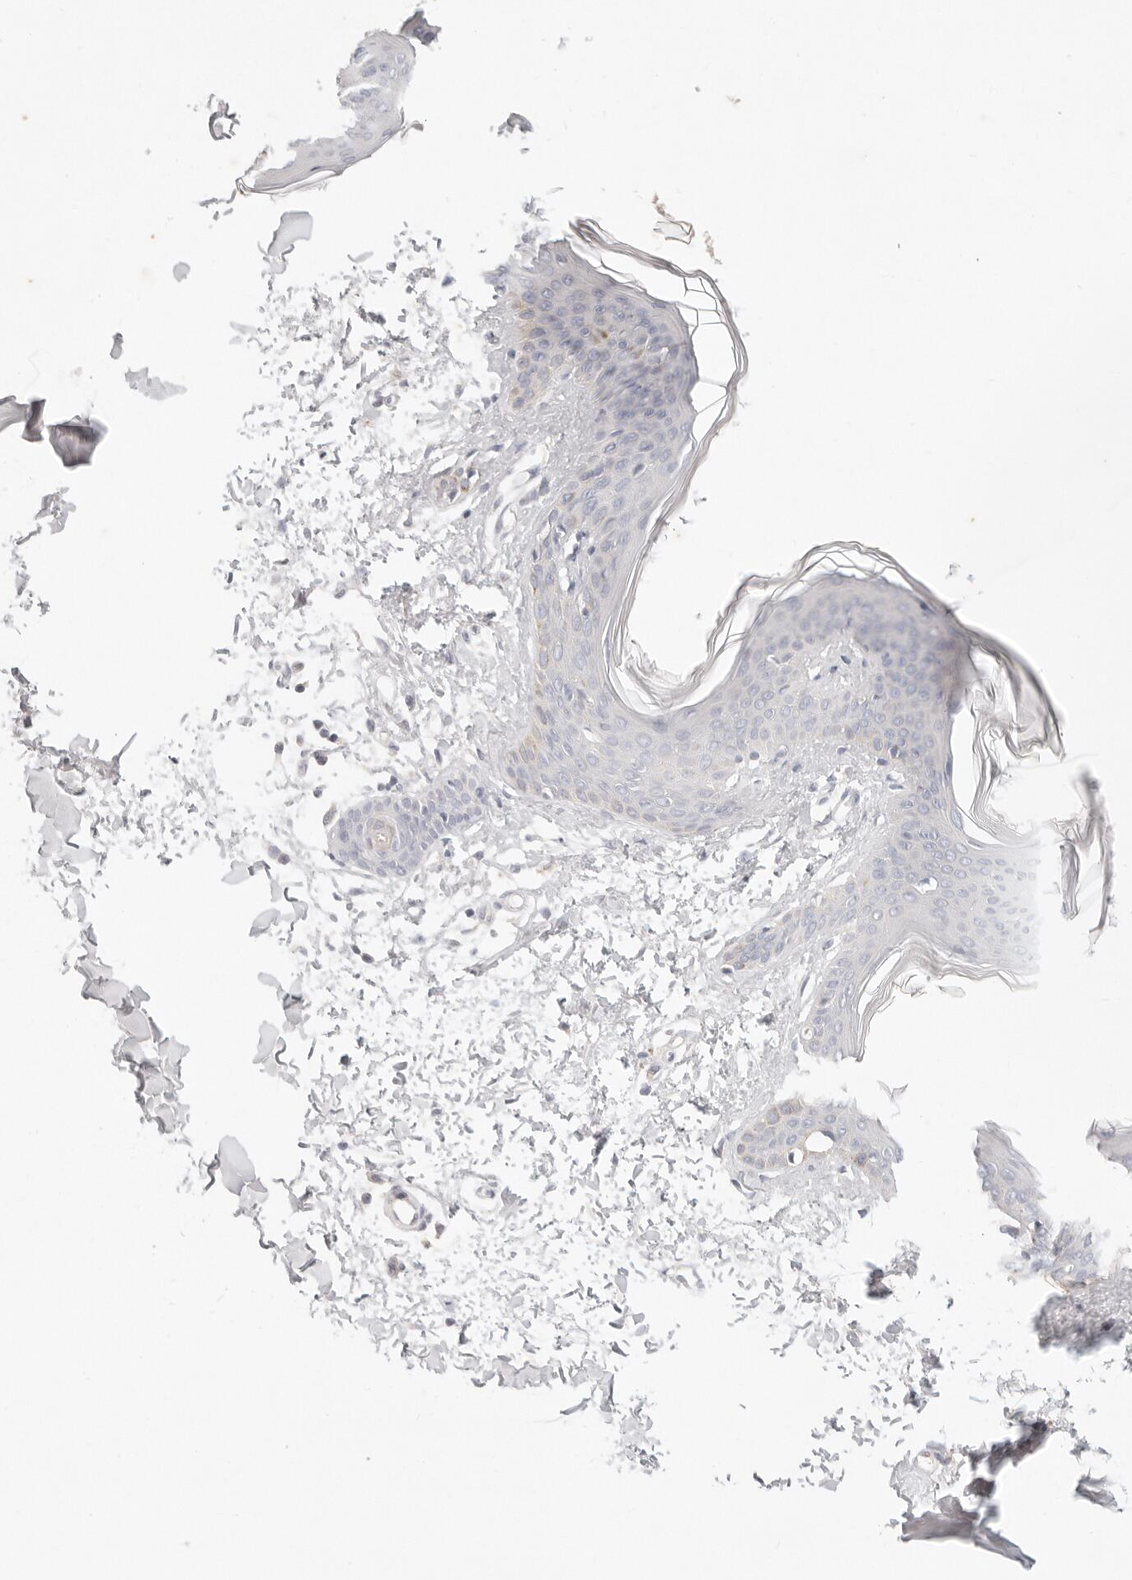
{"staining": {"intensity": "negative", "quantity": "none", "location": "none"}, "tissue": "skin", "cell_type": "Fibroblasts", "image_type": "normal", "snomed": [{"axis": "morphology", "description": "Normal tissue, NOS"}, {"axis": "topography", "description": "Skin"}], "caption": "Image shows no protein expression in fibroblasts of unremarkable skin. Brightfield microscopy of immunohistochemistry stained with DAB (brown) and hematoxylin (blue), captured at high magnification.", "gene": "SPHK1", "patient": {"sex": "female", "age": 17}}